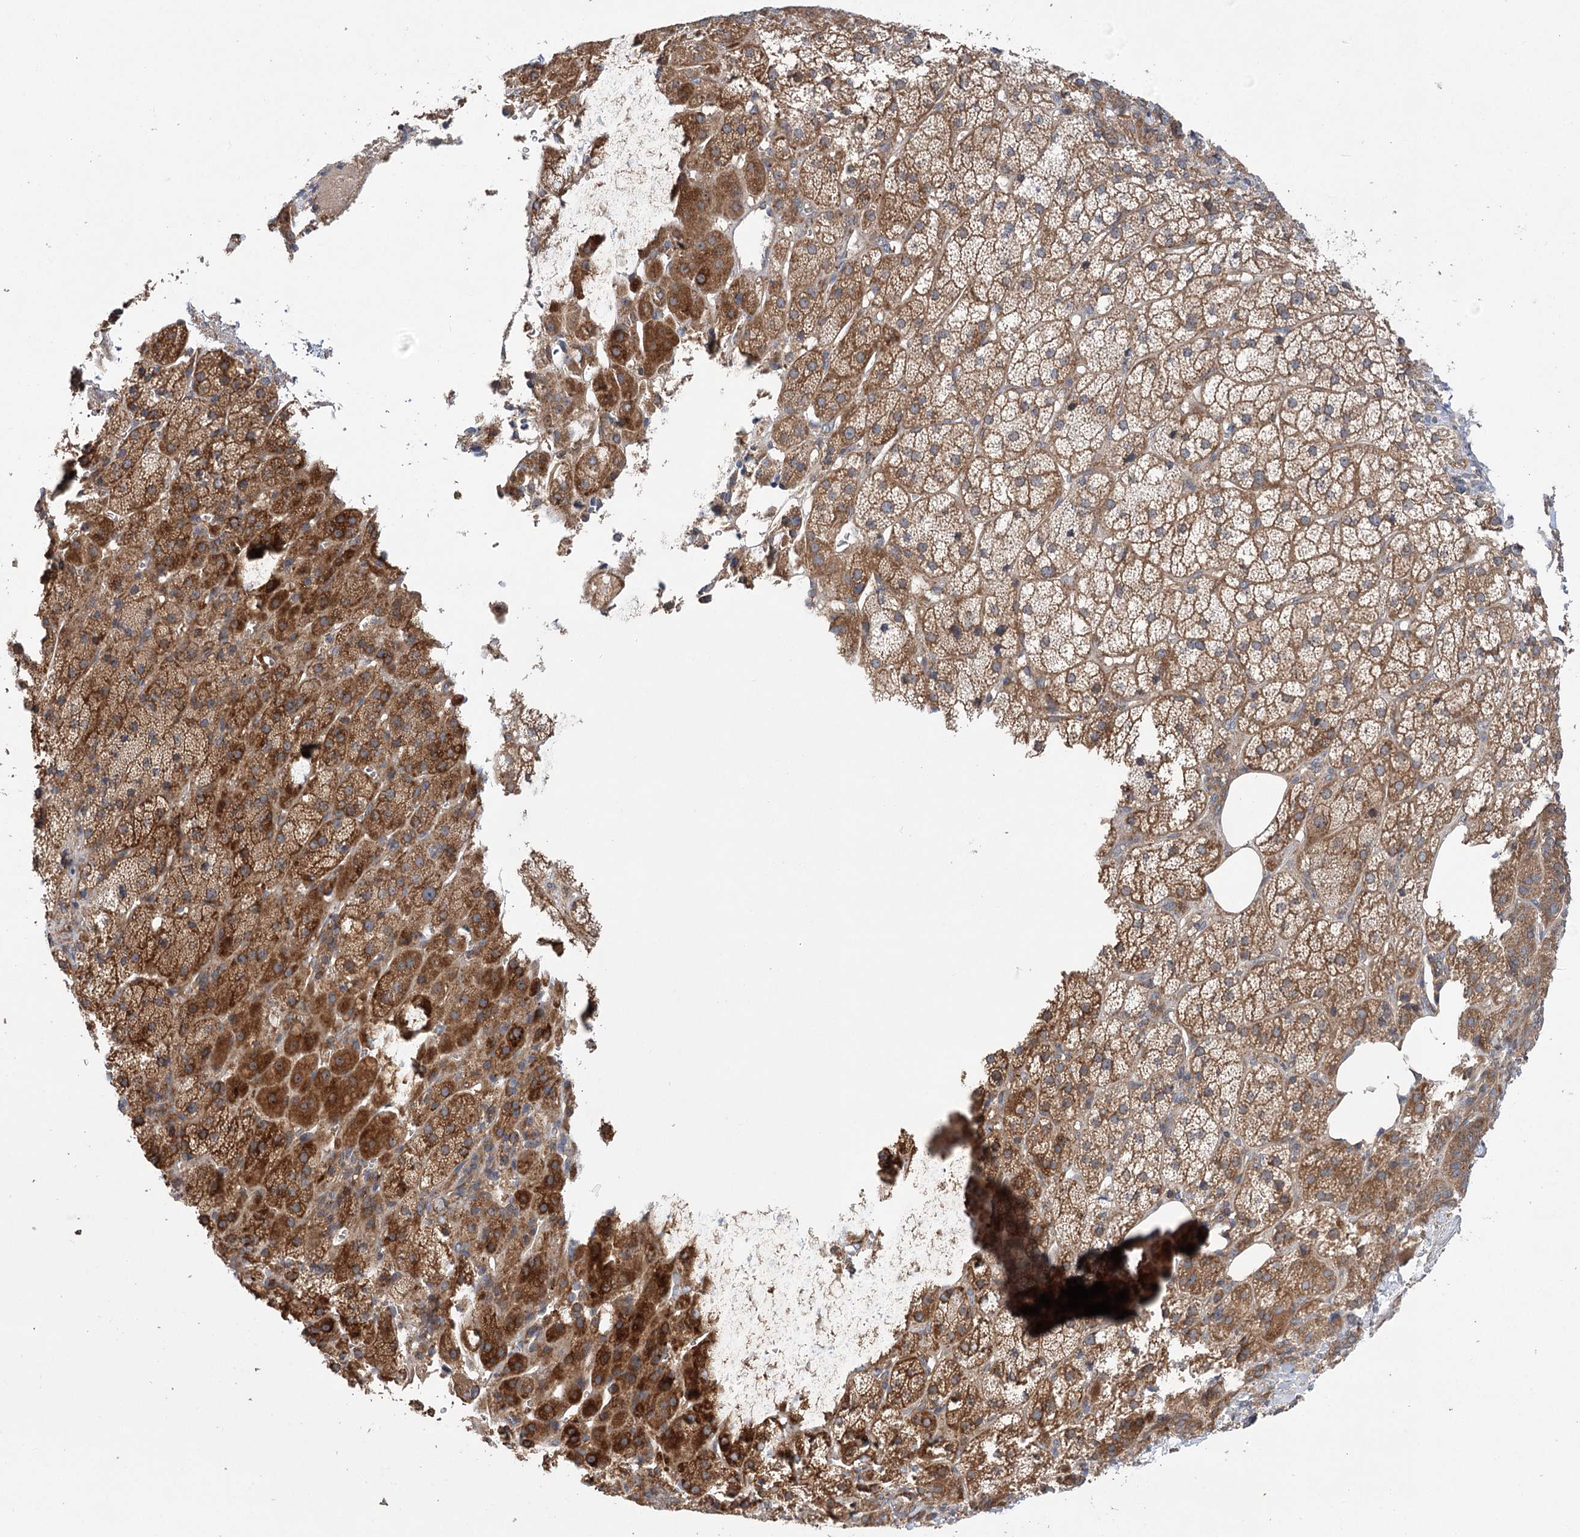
{"staining": {"intensity": "strong", "quantity": ">75%", "location": "cytoplasmic/membranous"}, "tissue": "adrenal gland", "cell_type": "Glandular cells", "image_type": "normal", "snomed": [{"axis": "morphology", "description": "Normal tissue, NOS"}, {"axis": "topography", "description": "Adrenal gland"}], "caption": "Immunohistochemistry (DAB (3,3'-diaminobenzidine)) staining of unremarkable human adrenal gland reveals strong cytoplasmic/membranous protein positivity in about >75% of glandular cells.", "gene": "VPS37B", "patient": {"sex": "female", "age": 57}}